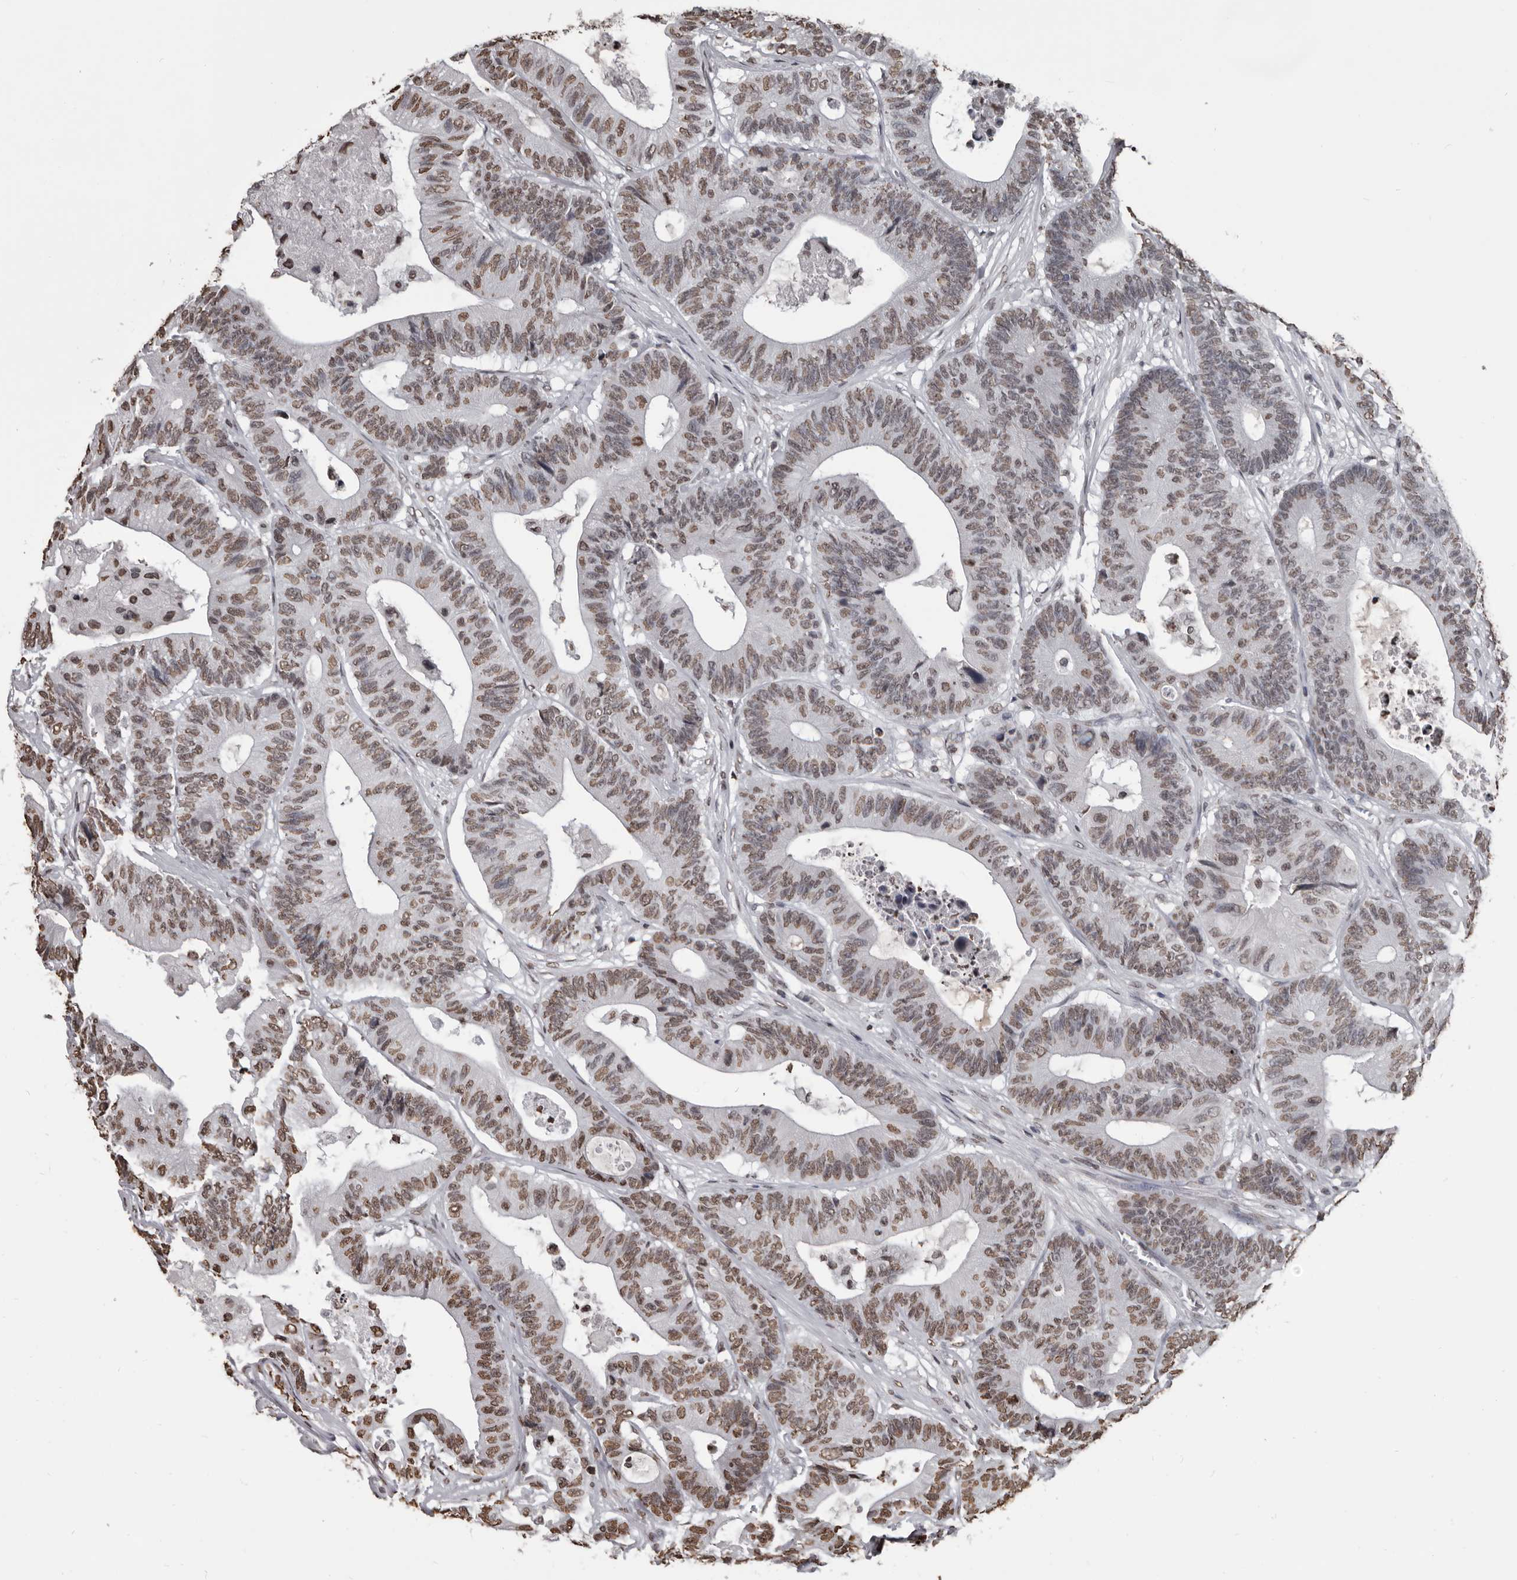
{"staining": {"intensity": "moderate", "quantity": ">75%", "location": "nuclear"}, "tissue": "colorectal cancer", "cell_type": "Tumor cells", "image_type": "cancer", "snomed": [{"axis": "morphology", "description": "Adenocarcinoma, NOS"}, {"axis": "topography", "description": "Colon"}], "caption": "IHC micrograph of human colorectal adenocarcinoma stained for a protein (brown), which displays medium levels of moderate nuclear expression in approximately >75% of tumor cells.", "gene": "AHR", "patient": {"sex": "female", "age": 84}}